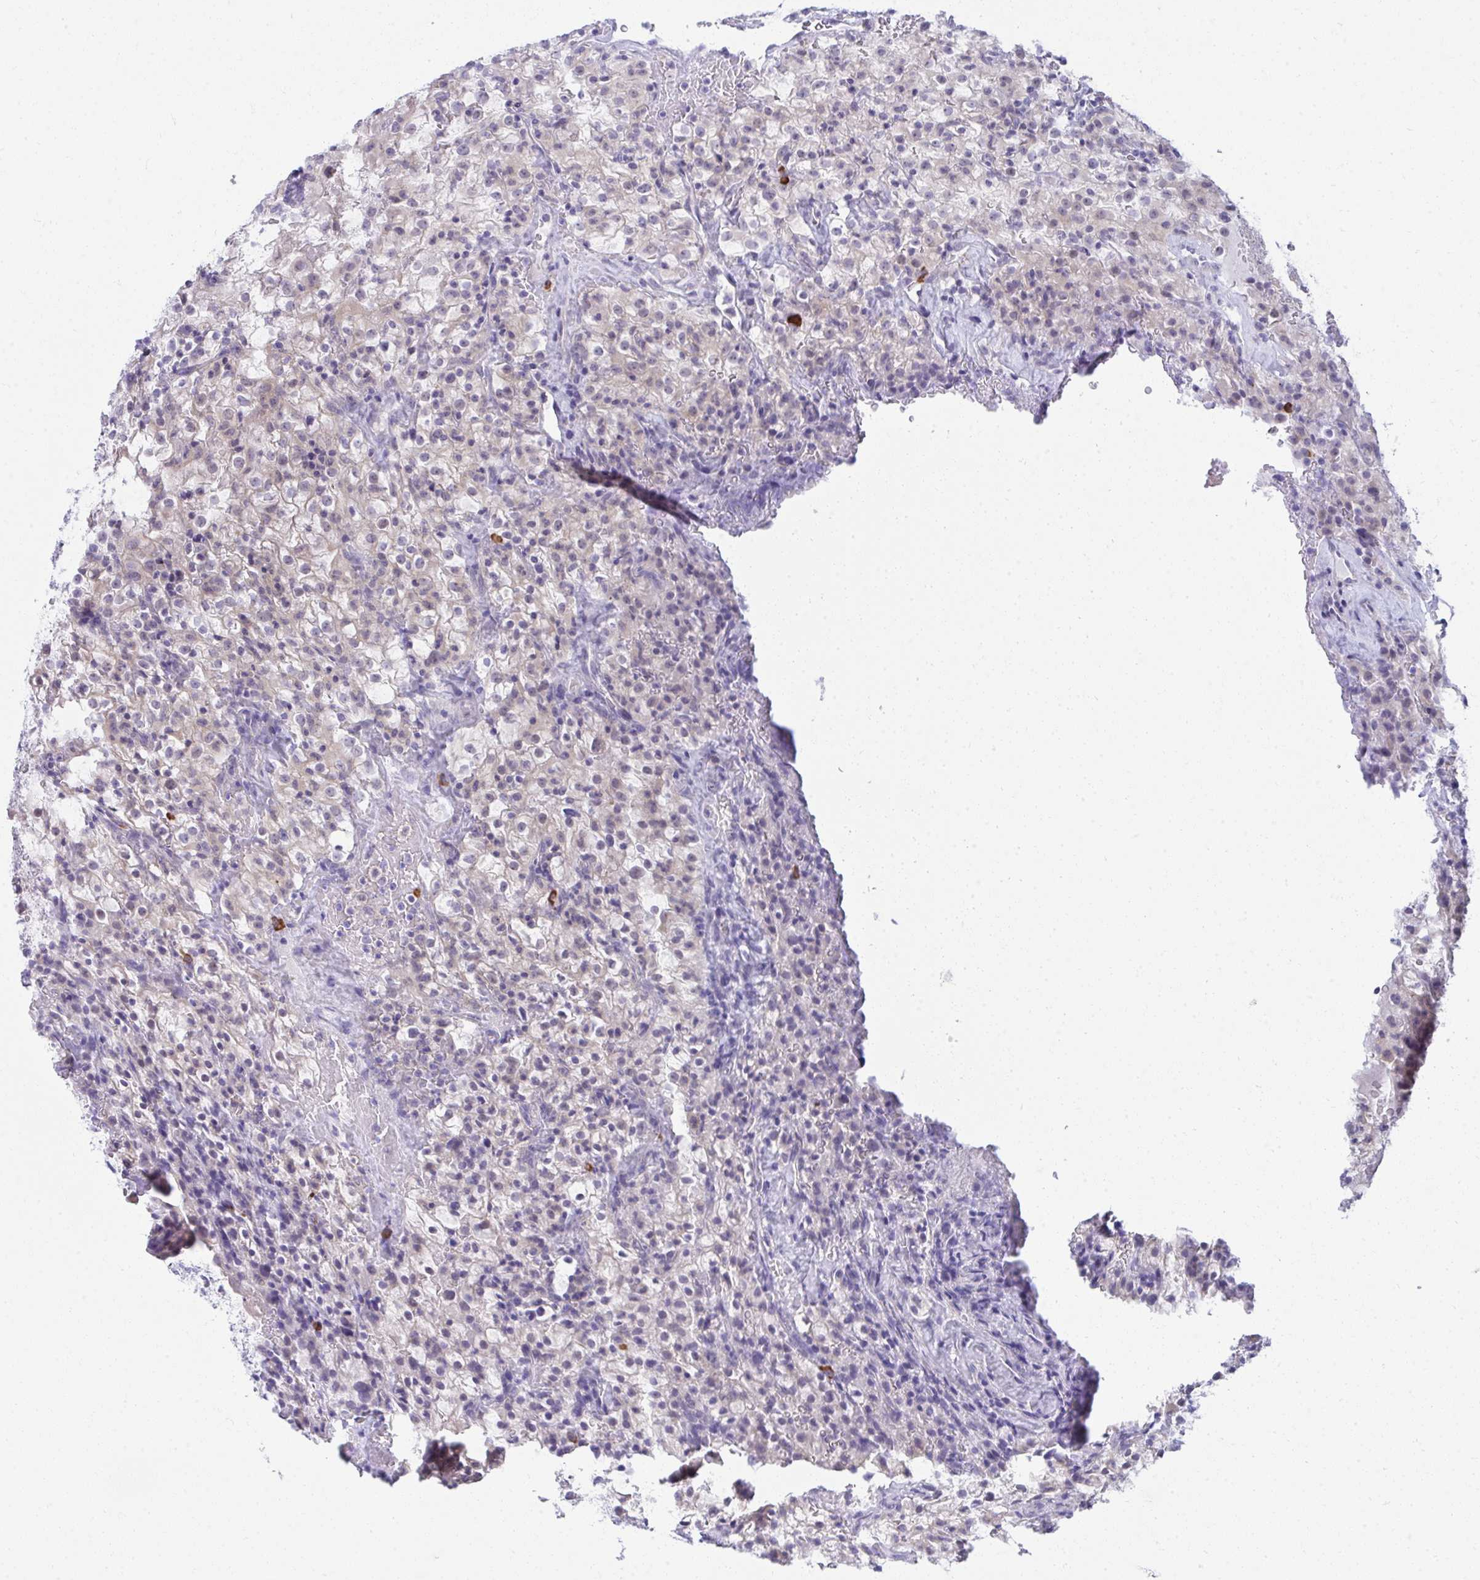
{"staining": {"intensity": "weak", "quantity": "<25%", "location": "cytoplasmic/membranous"}, "tissue": "renal cancer", "cell_type": "Tumor cells", "image_type": "cancer", "snomed": [{"axis": "morphology", "description": "Adenocarcinoma, NOS"}, {"axis": "topography", "description": "Kidney"}], "caption": "Immunohistochemistry micrograph of renal cancer (adenocarcinoma) stained for a protein (brown), which reveals no expression in tumor cells. (DAB immunohistochemistry (IHC) visualized using brightfield microscopy, high magnification).", "gene": "PUS7L", "patient": {"sex": "female", "age": 74}}